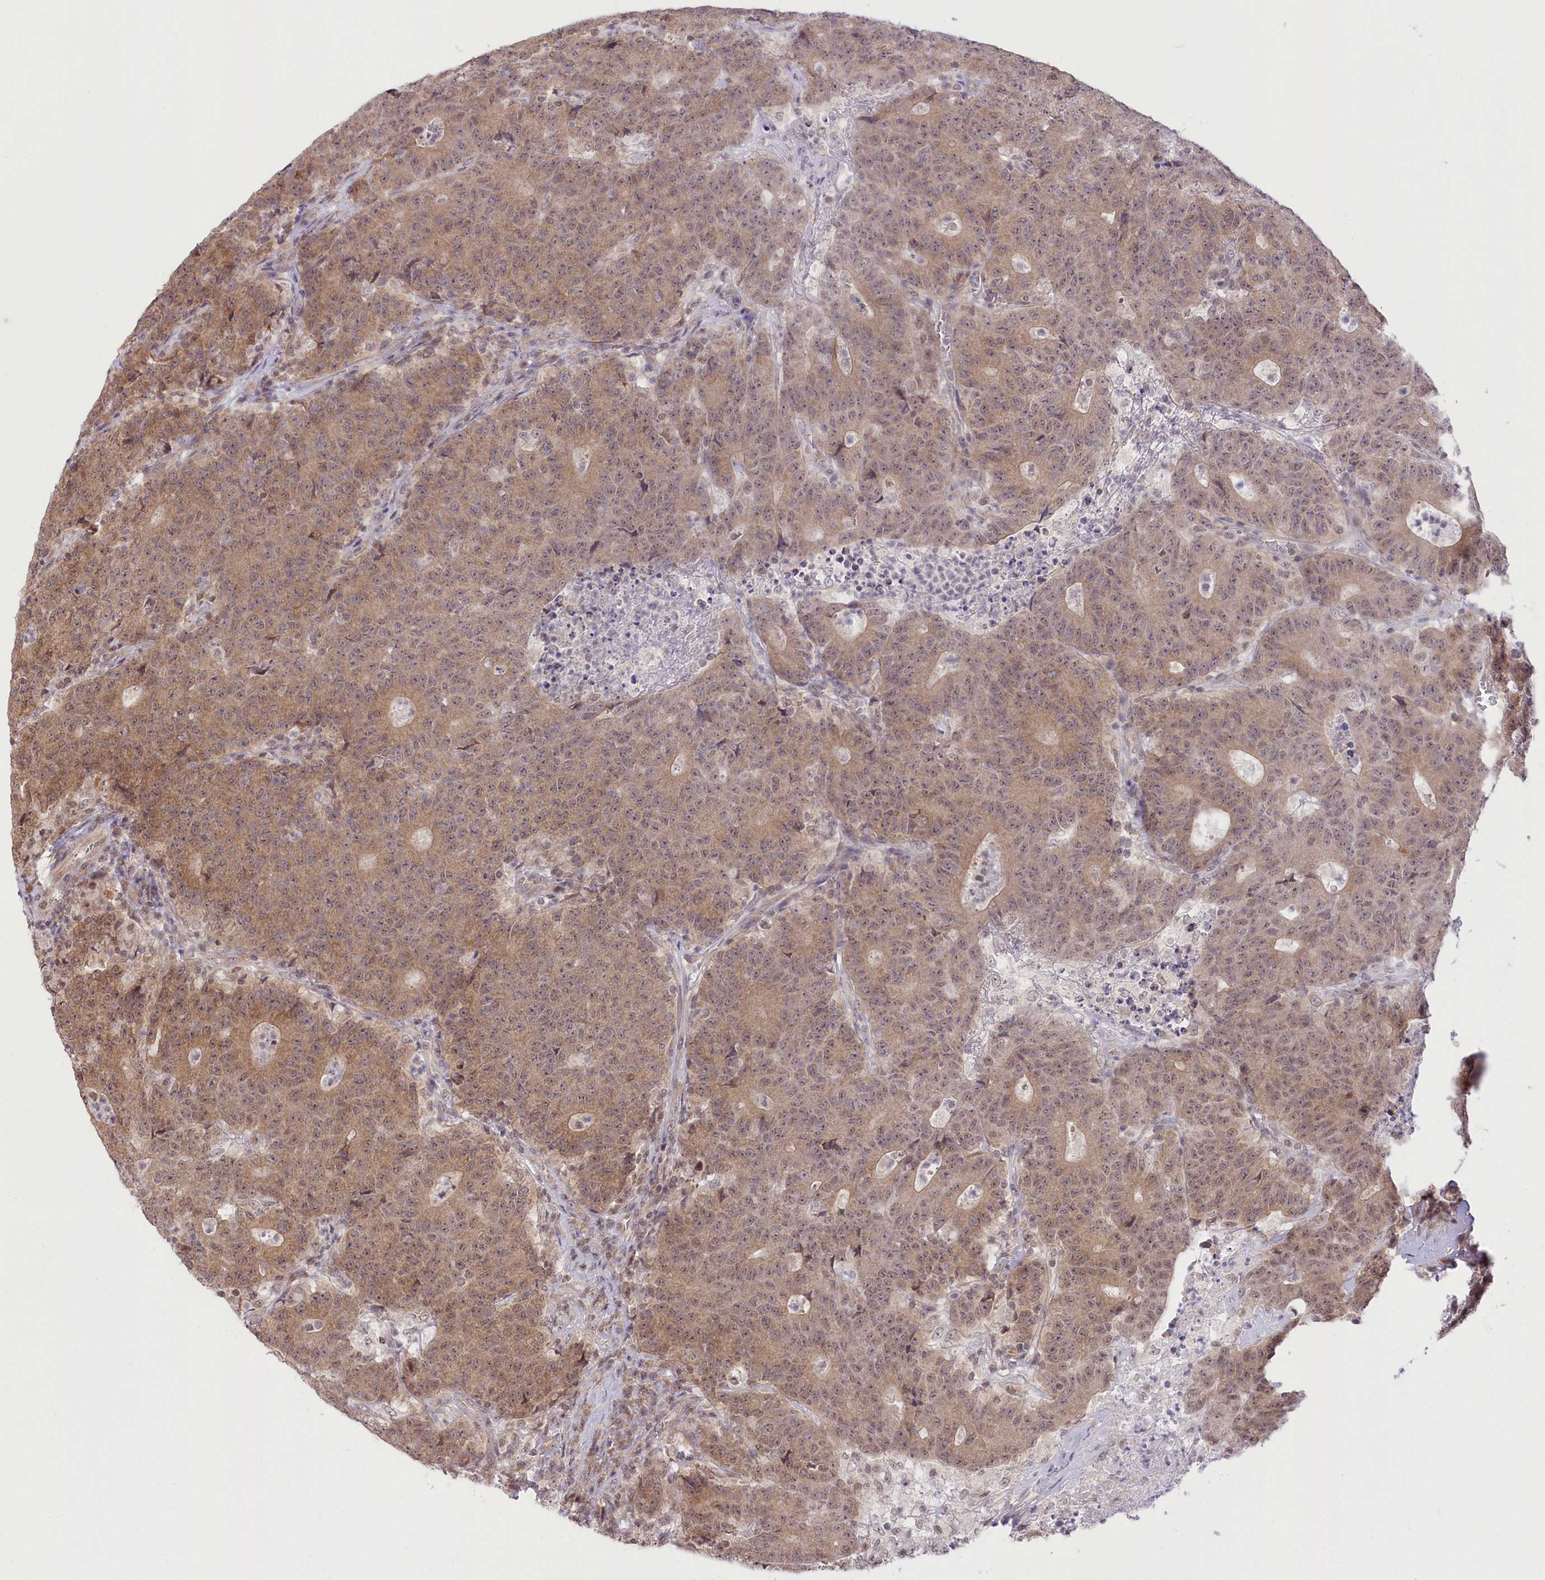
{"staining": {"intensity": "moderate", "quantity": ">75%", "location": "cytoplasmic/membranous,nuclear"}, "tissue": "colorectal cancer", "cell_type": "Tumor cells", "image_type": "cancer", "snomed": [{"axis": "morphology", "description": "Adenocarcinoma, NOS"}, {"axis": "topography", "description": "Colon"}], "caption": "Immunohistochemistry (IHC) of human colorectal cancer (adenocarcinoma) shows medium levels of moderate cytoplasmic/membranous and nuclear positivity in approximately >75% of tumor cells.", "gene": "ZMAT2", "patient": {"sex": "female", "age": 75}}